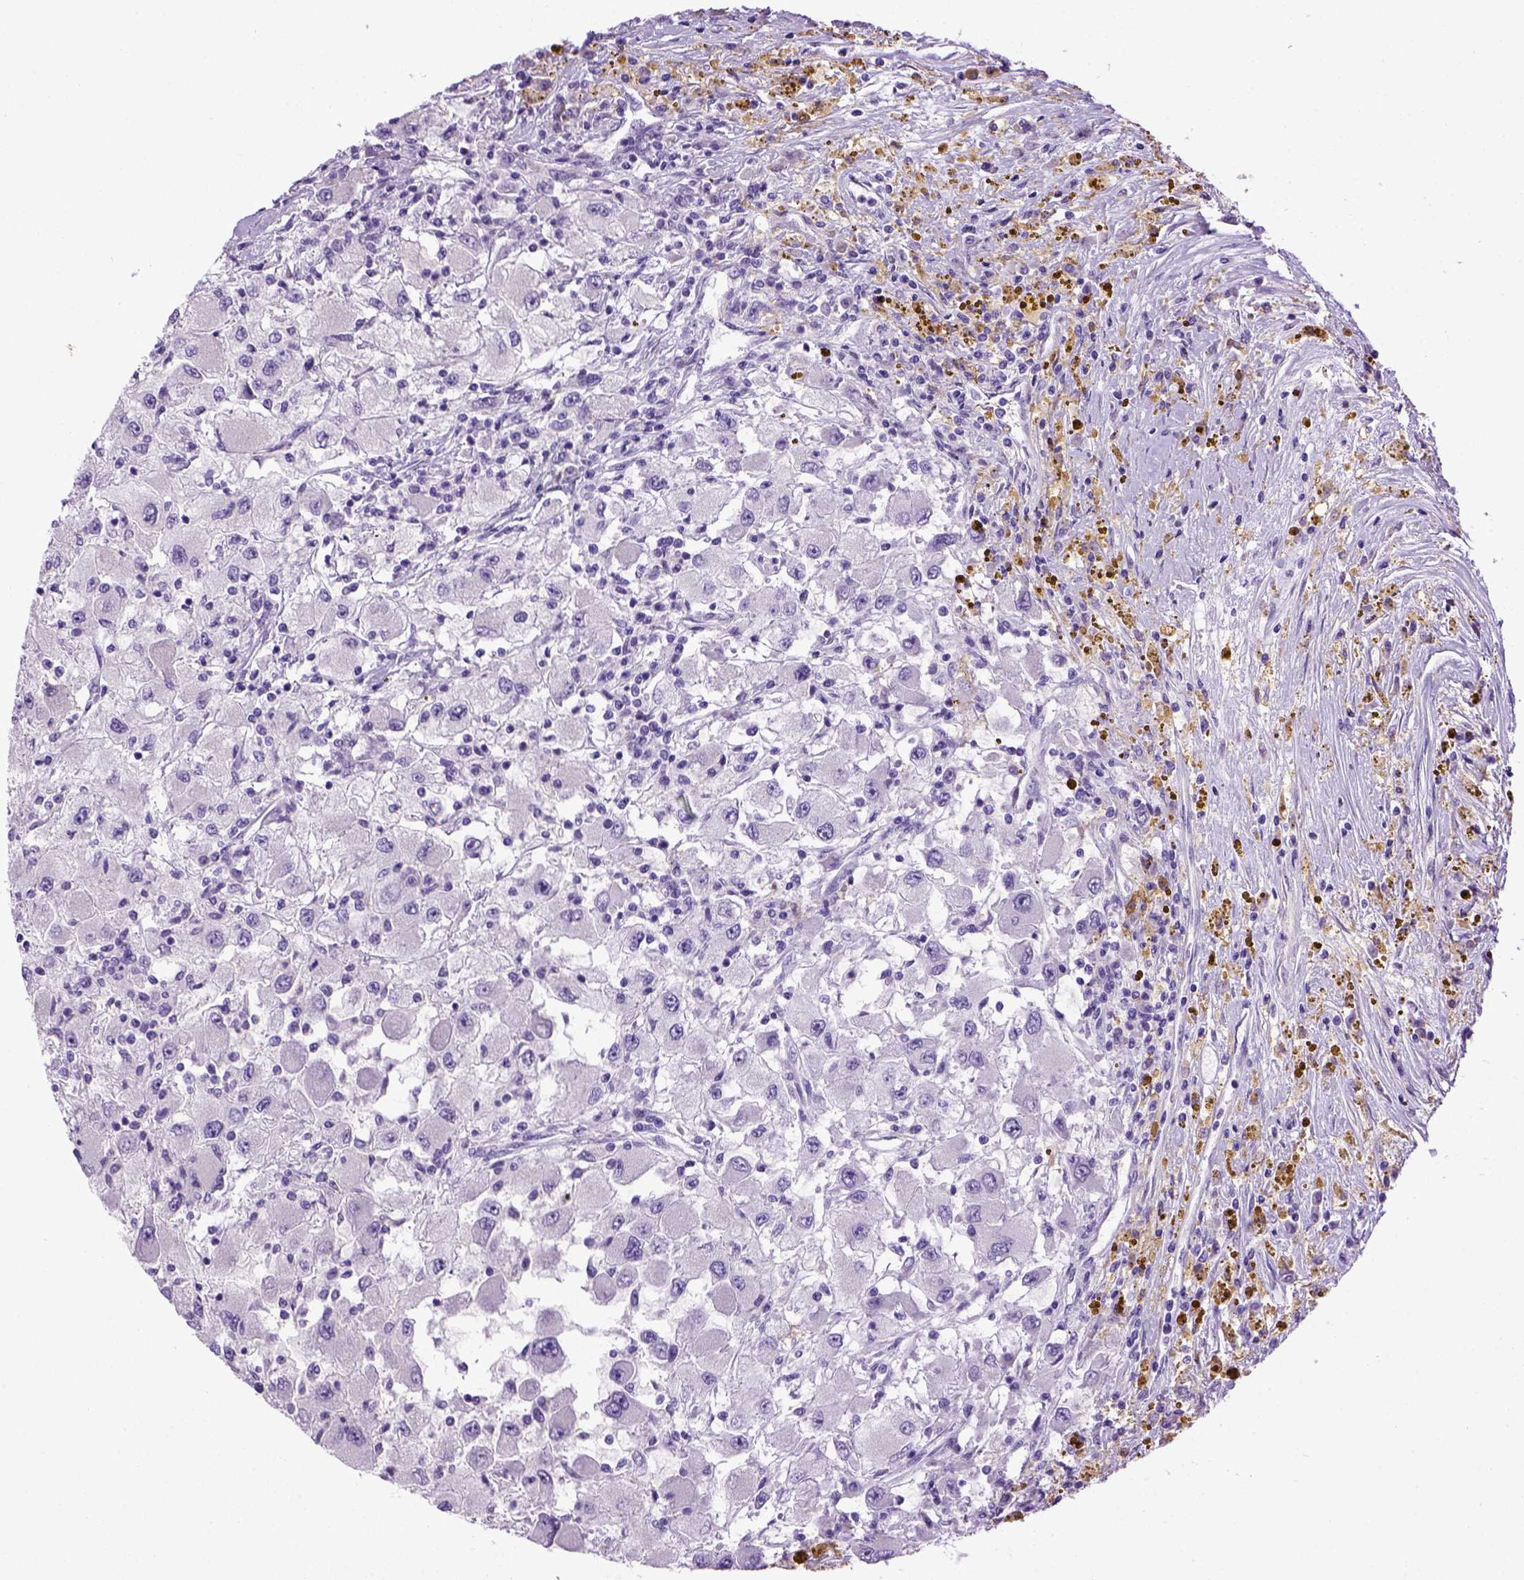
{"staining": {"intensity": "negative", "quantity": "none", "location": "none"}, "tissue": "renal cancer", "cell_type": "Tumor cells", "image_type": "cancer", "snomed": [{"axis": "morphology", "description": "Adenocarcinoma, NOS"}, {"axis": "topography", "description": "Kidney"}], "caption": "Human adenocarcinoma (renal) stained for a protein using IHC exhibits no expression in tumor cells.", "gene": "CDH1", "patient": {"sex": "female", "age": 67}}